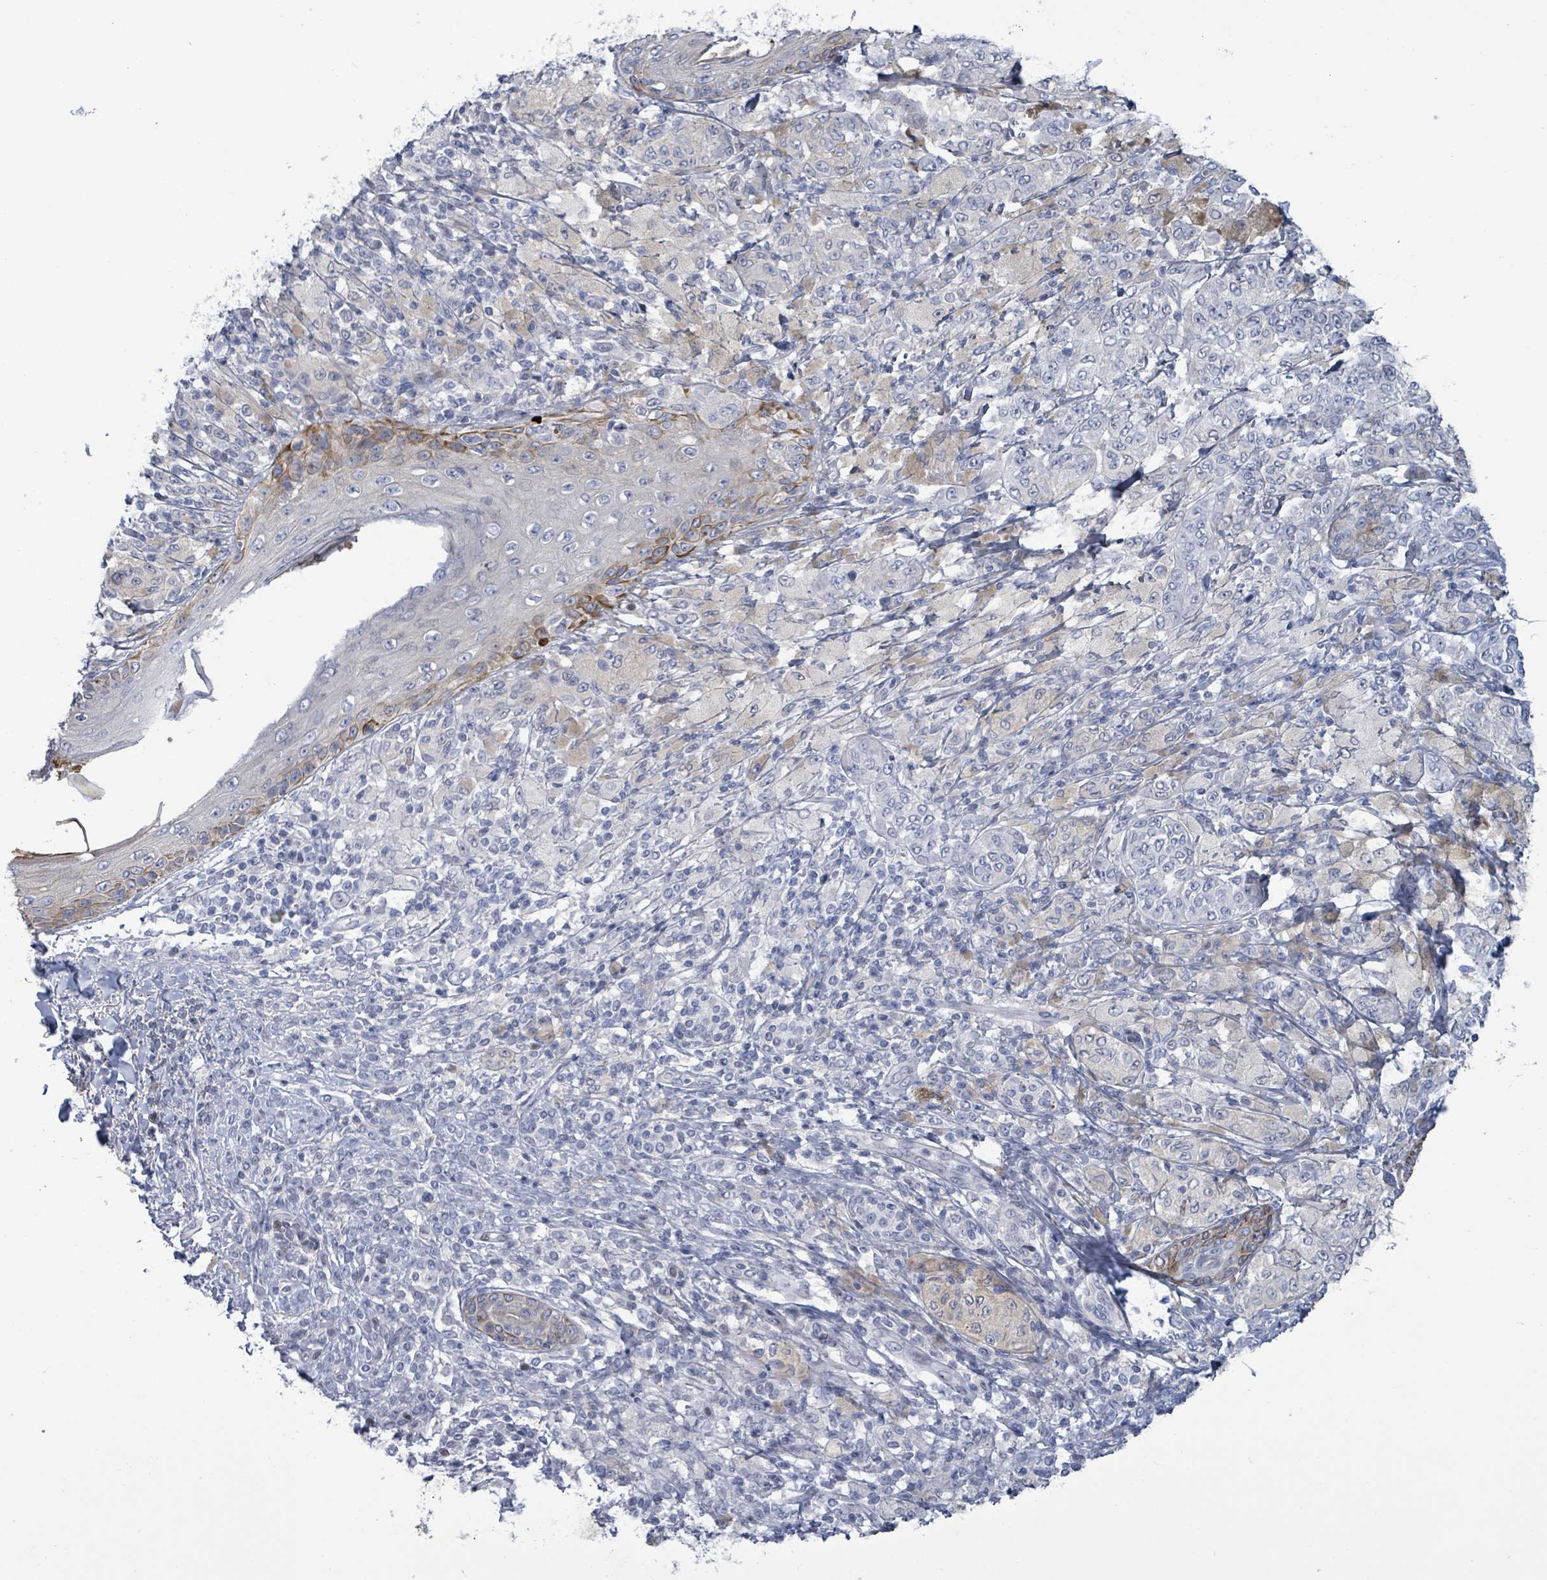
{"staining": {"intensity": "negative", "quantity": "none", "location": "none"}, "tissue": "melanoma", "cell_type": "Tumor cells", "image_type": "cancer", "snomed": [{"axis": "morphology", "description": "Malignant melanoma, NOS"}, {"axis": "topography", "description": "Skin"}], "caption": "Immunohistochemistry histopathology image of neoplastic tissue: melanoma stained with DAB reveals no significant protein positivity in tumor cells. The staining is performed using DAB (3,3'-diaminobenzidine) brown chromogen with nuclei counter-stained in using hematoxylin.", "gene": "NTN3", "patient": {"sex": "male", "age": 42}}